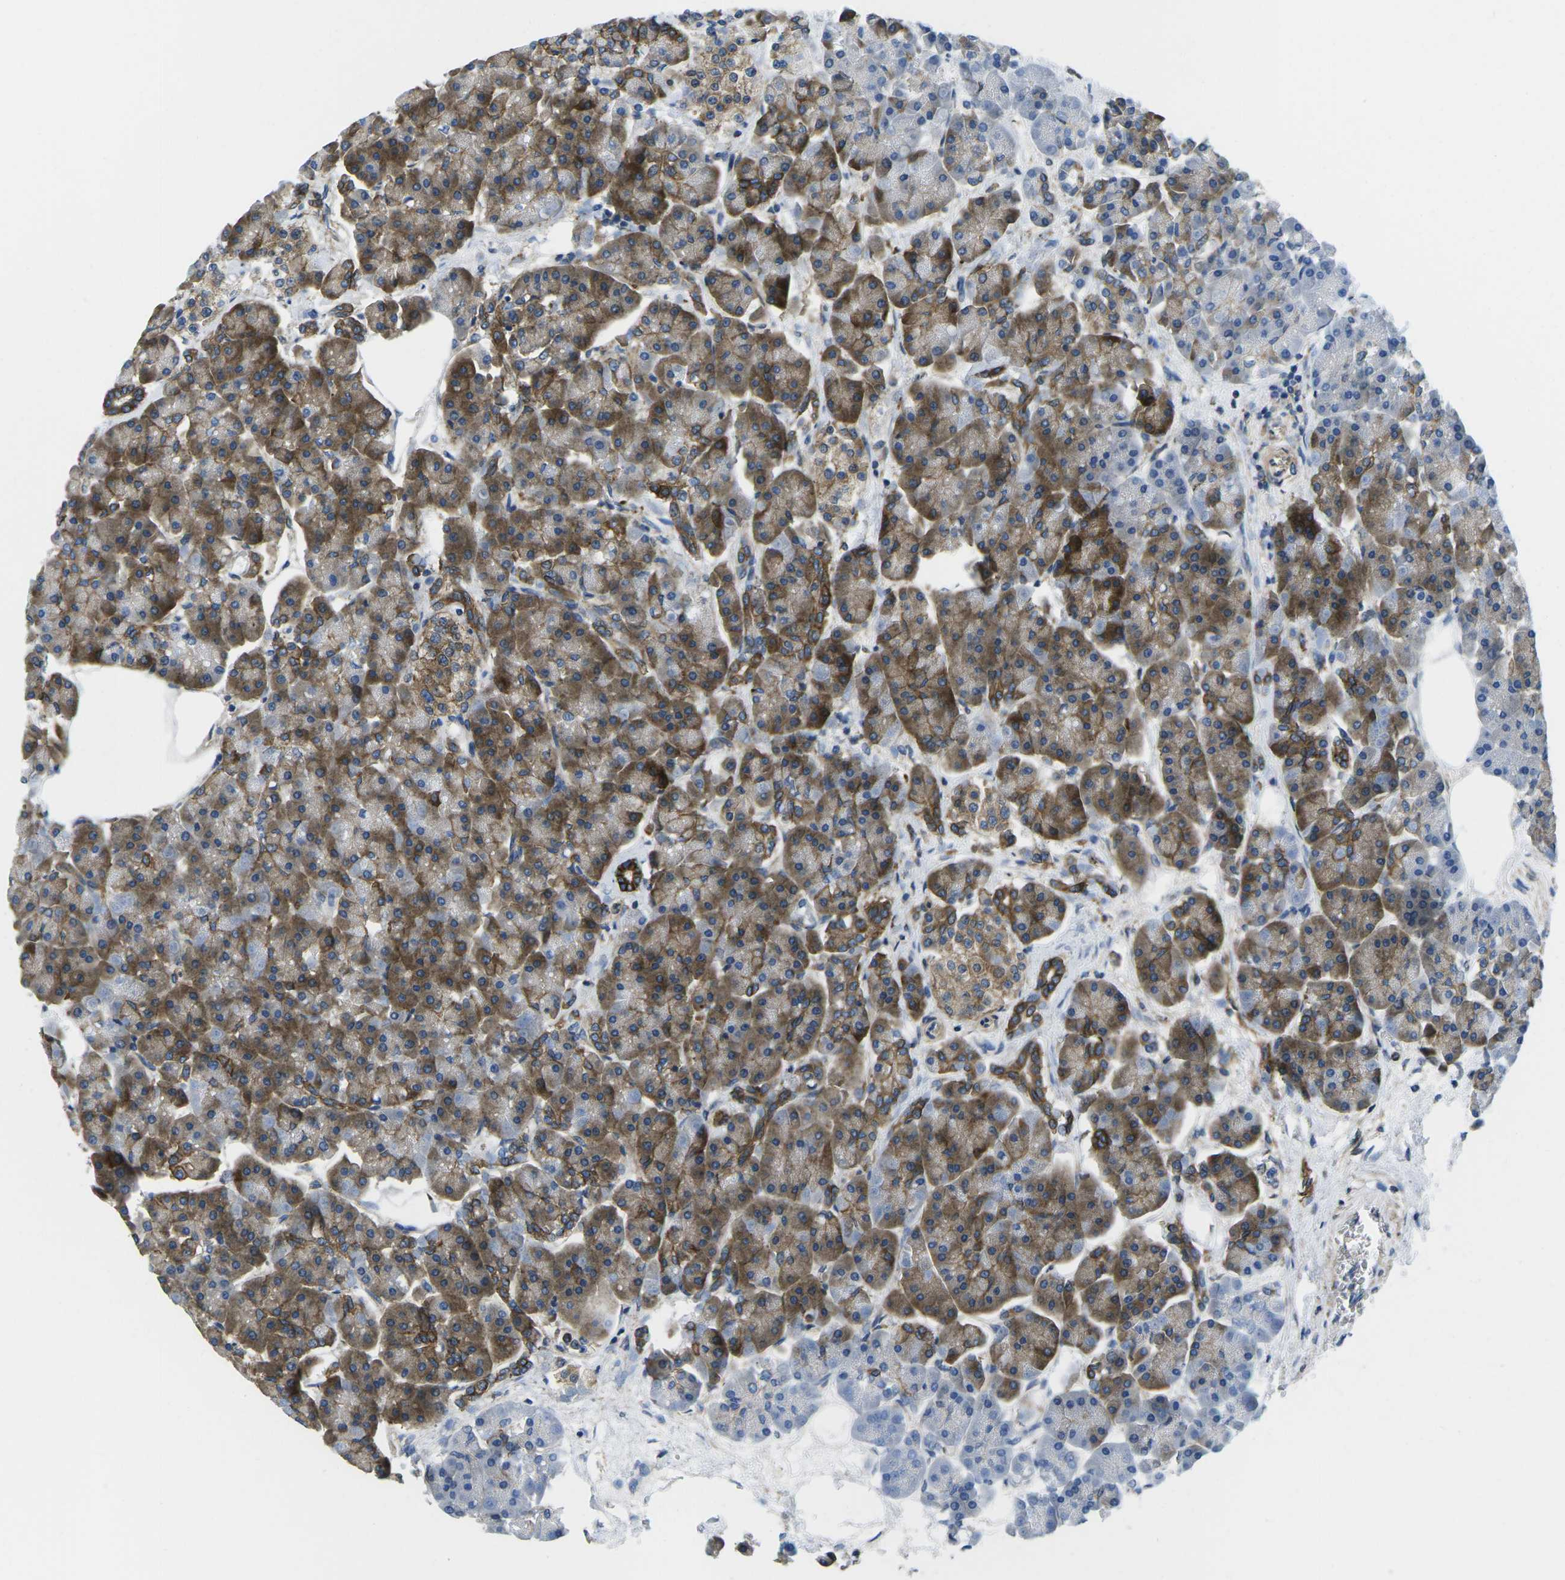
{"staining": {"intensity": "strong", "quantity": ">75%", "location": "cytoplasmic/membranous"}, "tissue": "pancreas", "cell_type": "Exocrine glandular cells", "image_type": "normal", "snomed": [{"axis": "morphology", "description": "Normal tissue, NOS"}, {"axis": "topography", "description": "Pancreas"}], "caption": "A high-resolution photomicrograph shows immunohistochemistry (IHC) staining of unremarkable pancreas, which demonstrates strong cytoplasmic/membranous positivity in about >75% of exocrine glandular cells.", "gene": "DLG1", "patient": {"sex": "female", "age": 70}}